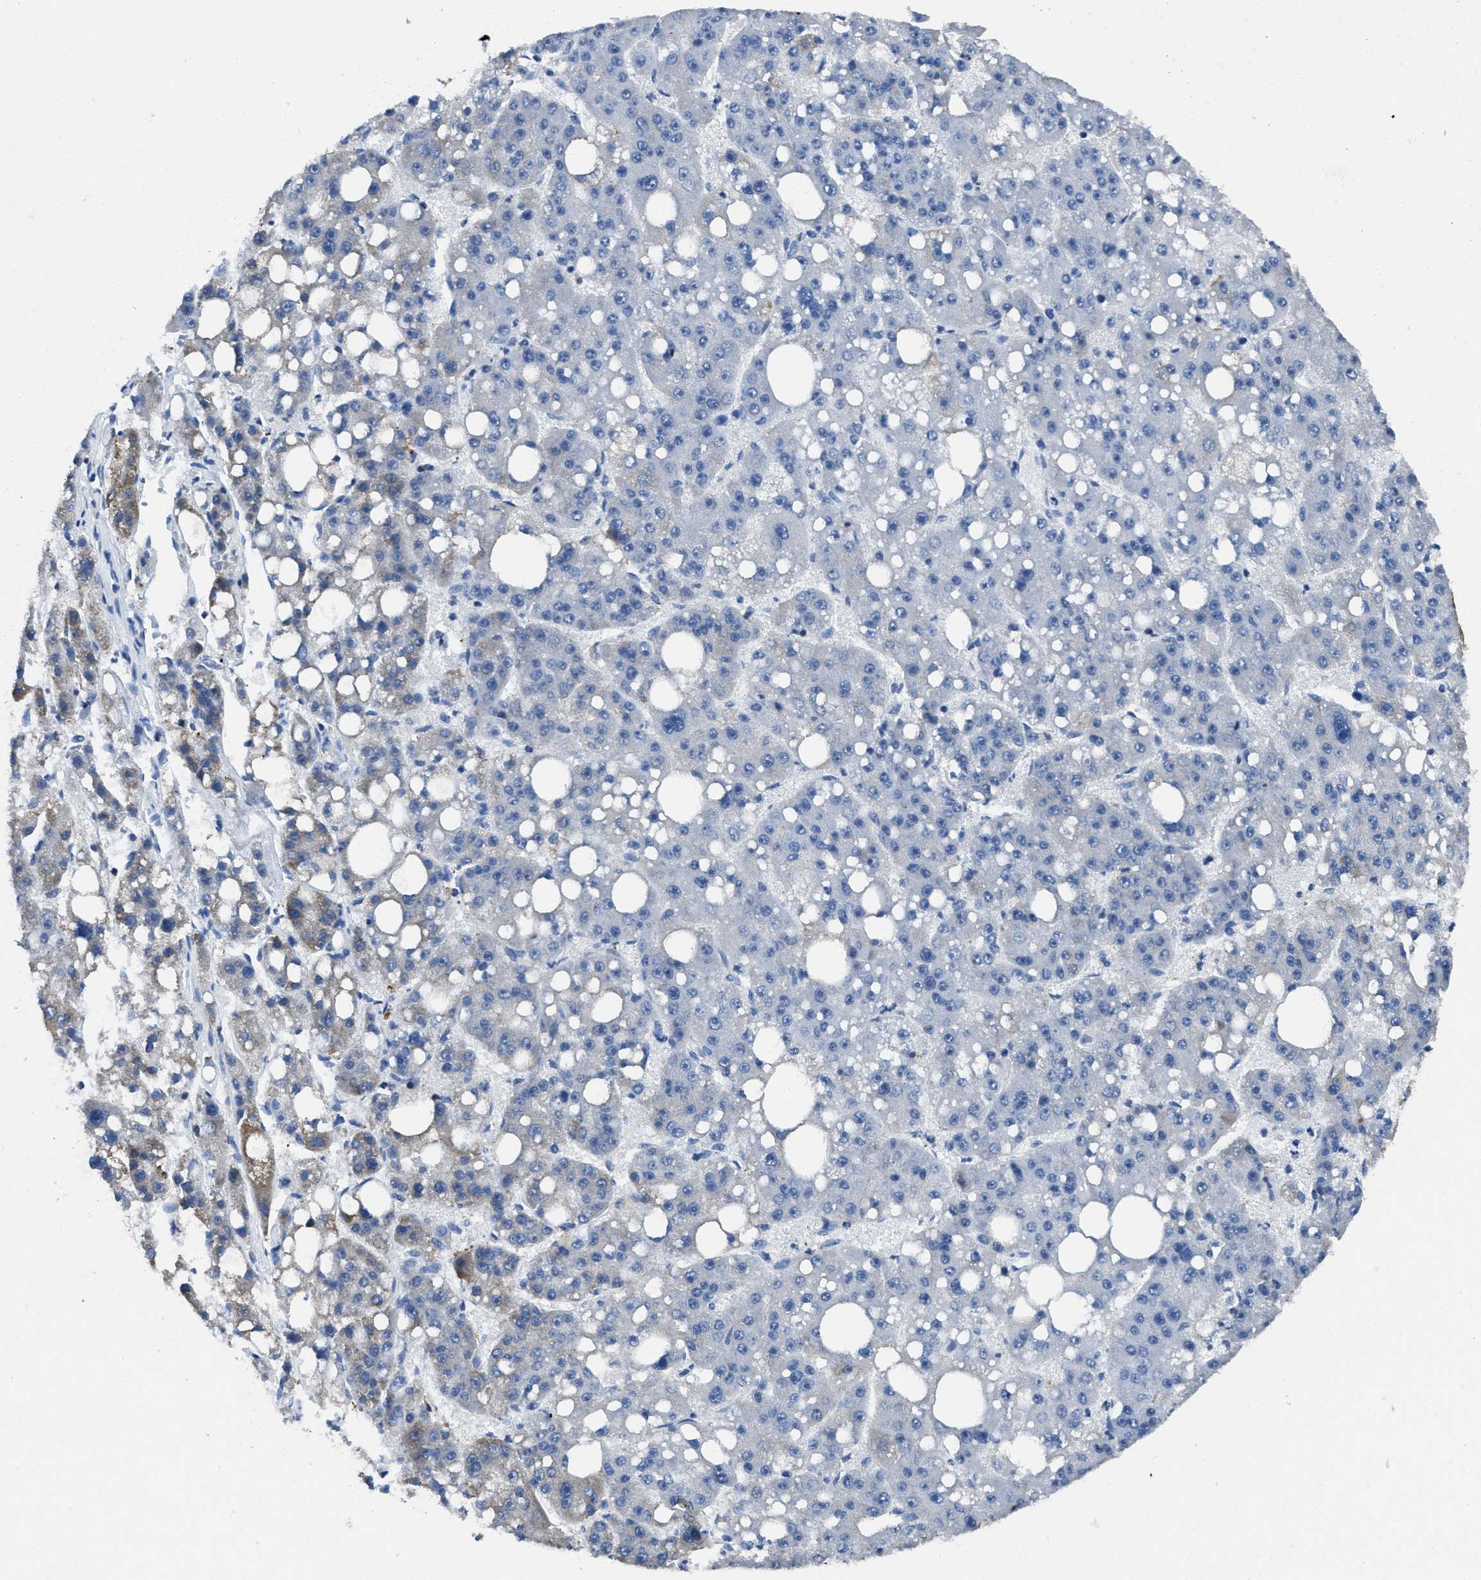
{"staining": {"intensity": "negative", "quantity": "none", "location": "none"}, "tissue": "liver cancer", "cell_type": "Tumor cells", "image_type": "cancer", "snomed": [{"axis": "morphology", "description": "Carcinoma, Hepatocellular, NOS"}, {"axis": "topography", "description": "Liver"}], "caption": "Immunohistochemistry (IHC) photomicrograph of human liver hepatocellular carcinoma stained for a protein (brown), which demonstrates no expression in tumor cells.", "gene": "ITGA3", "patient": {"sex": "female", "age": 61}}